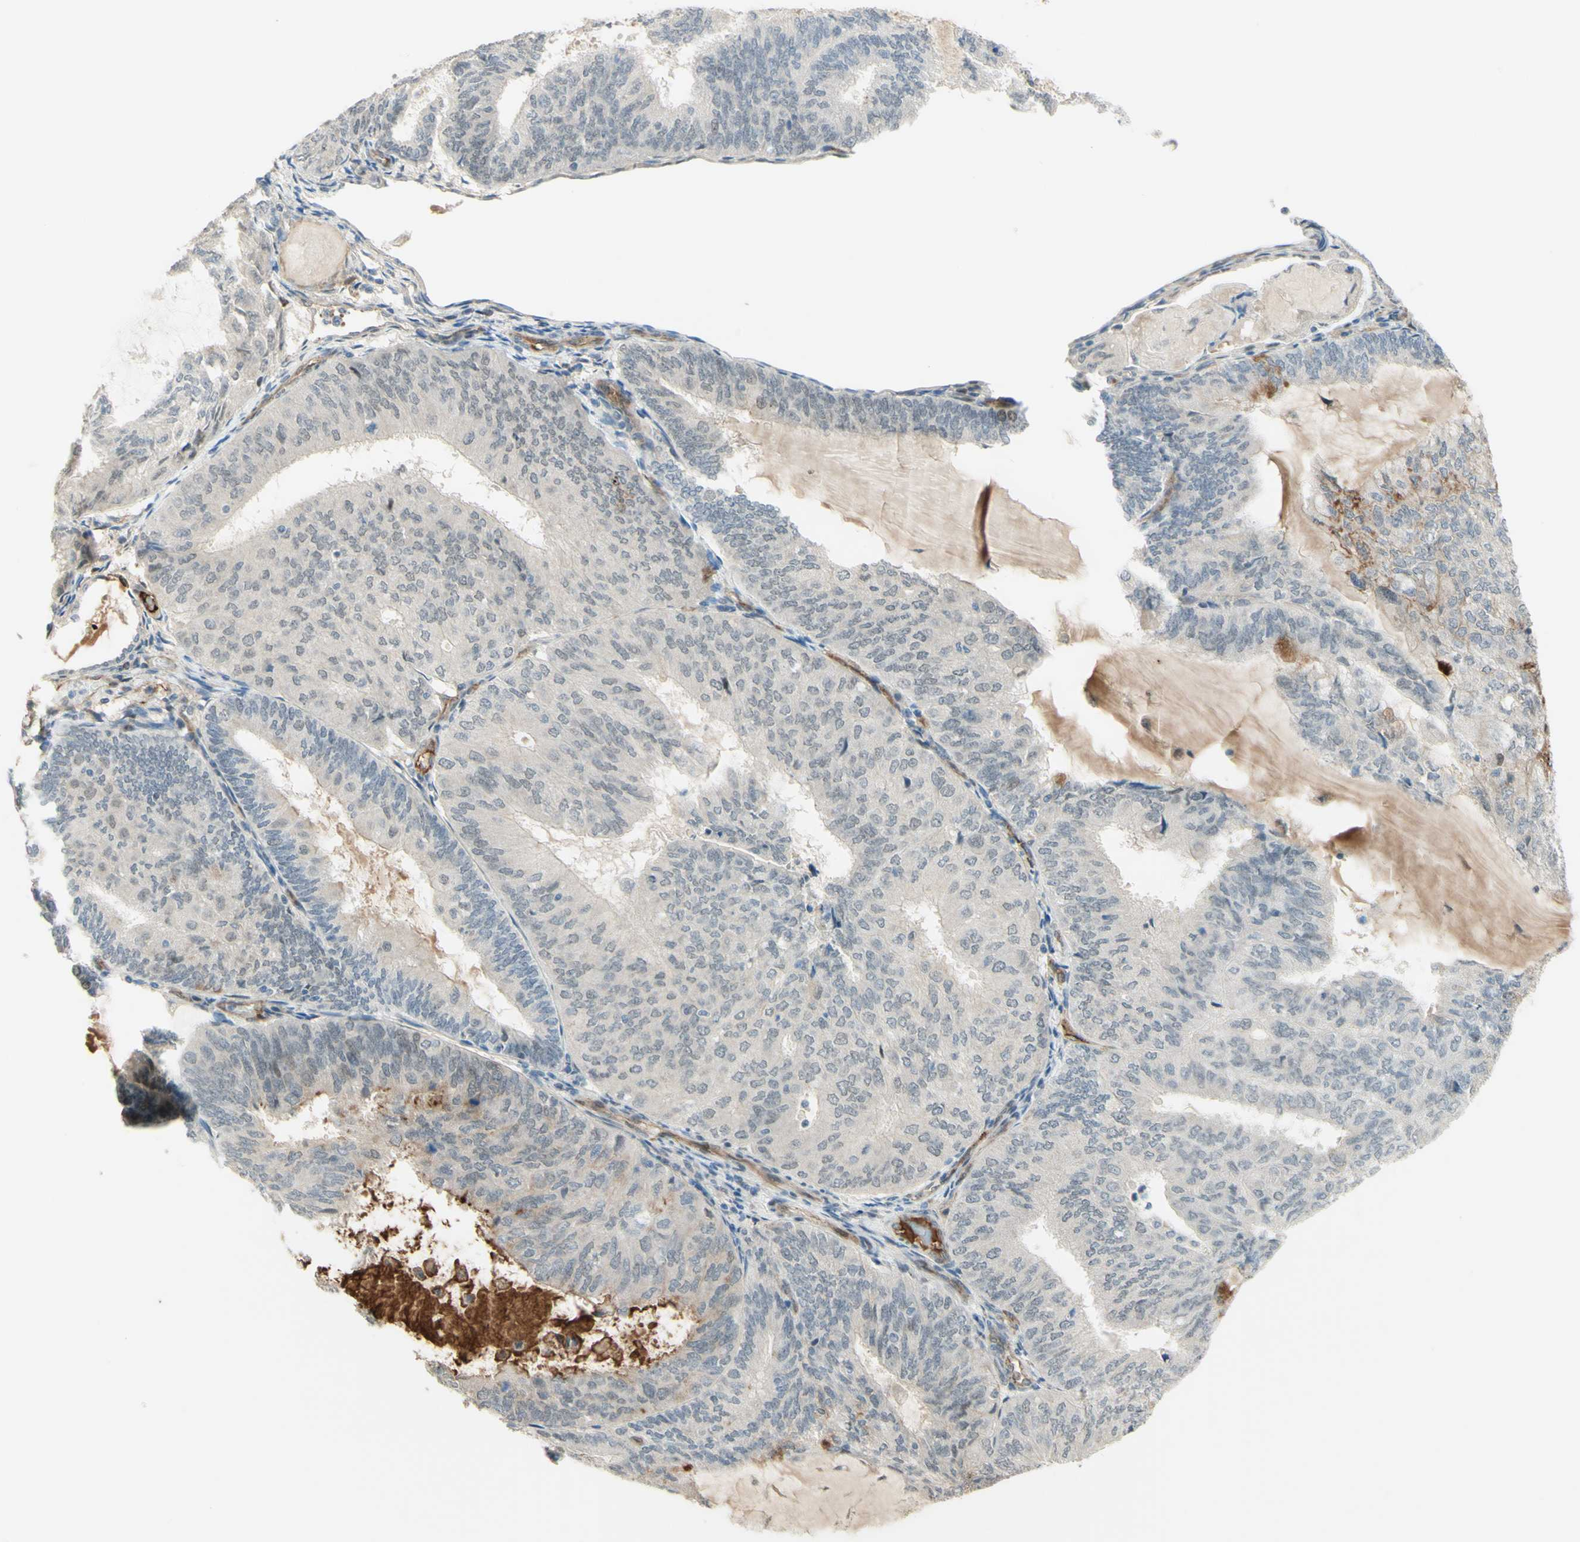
{"staining": {"intensity": "negative", "quantity": "none", "location": "none"}, "tissue": "endometrial cancer", "cell_type": "Tumor cells", "image_type": "cancer", "snomed": [{"axis": "morphology", "description": "Adenocarcinoma, NOS"}, {"axis": "topography", "description": "Endometrium"}], "caption": "Tumor cells show no significant staining in endometrial adenocarcinoma. (Stains: DAB (3,3'-diaminobenzidine) immunohistochemistry with hematoxylin counter stain, Microscopy: brightfield microscopy at high magnification).", "gene": "ANGPT2", "patient": {"sex": "female", "age": 81}}